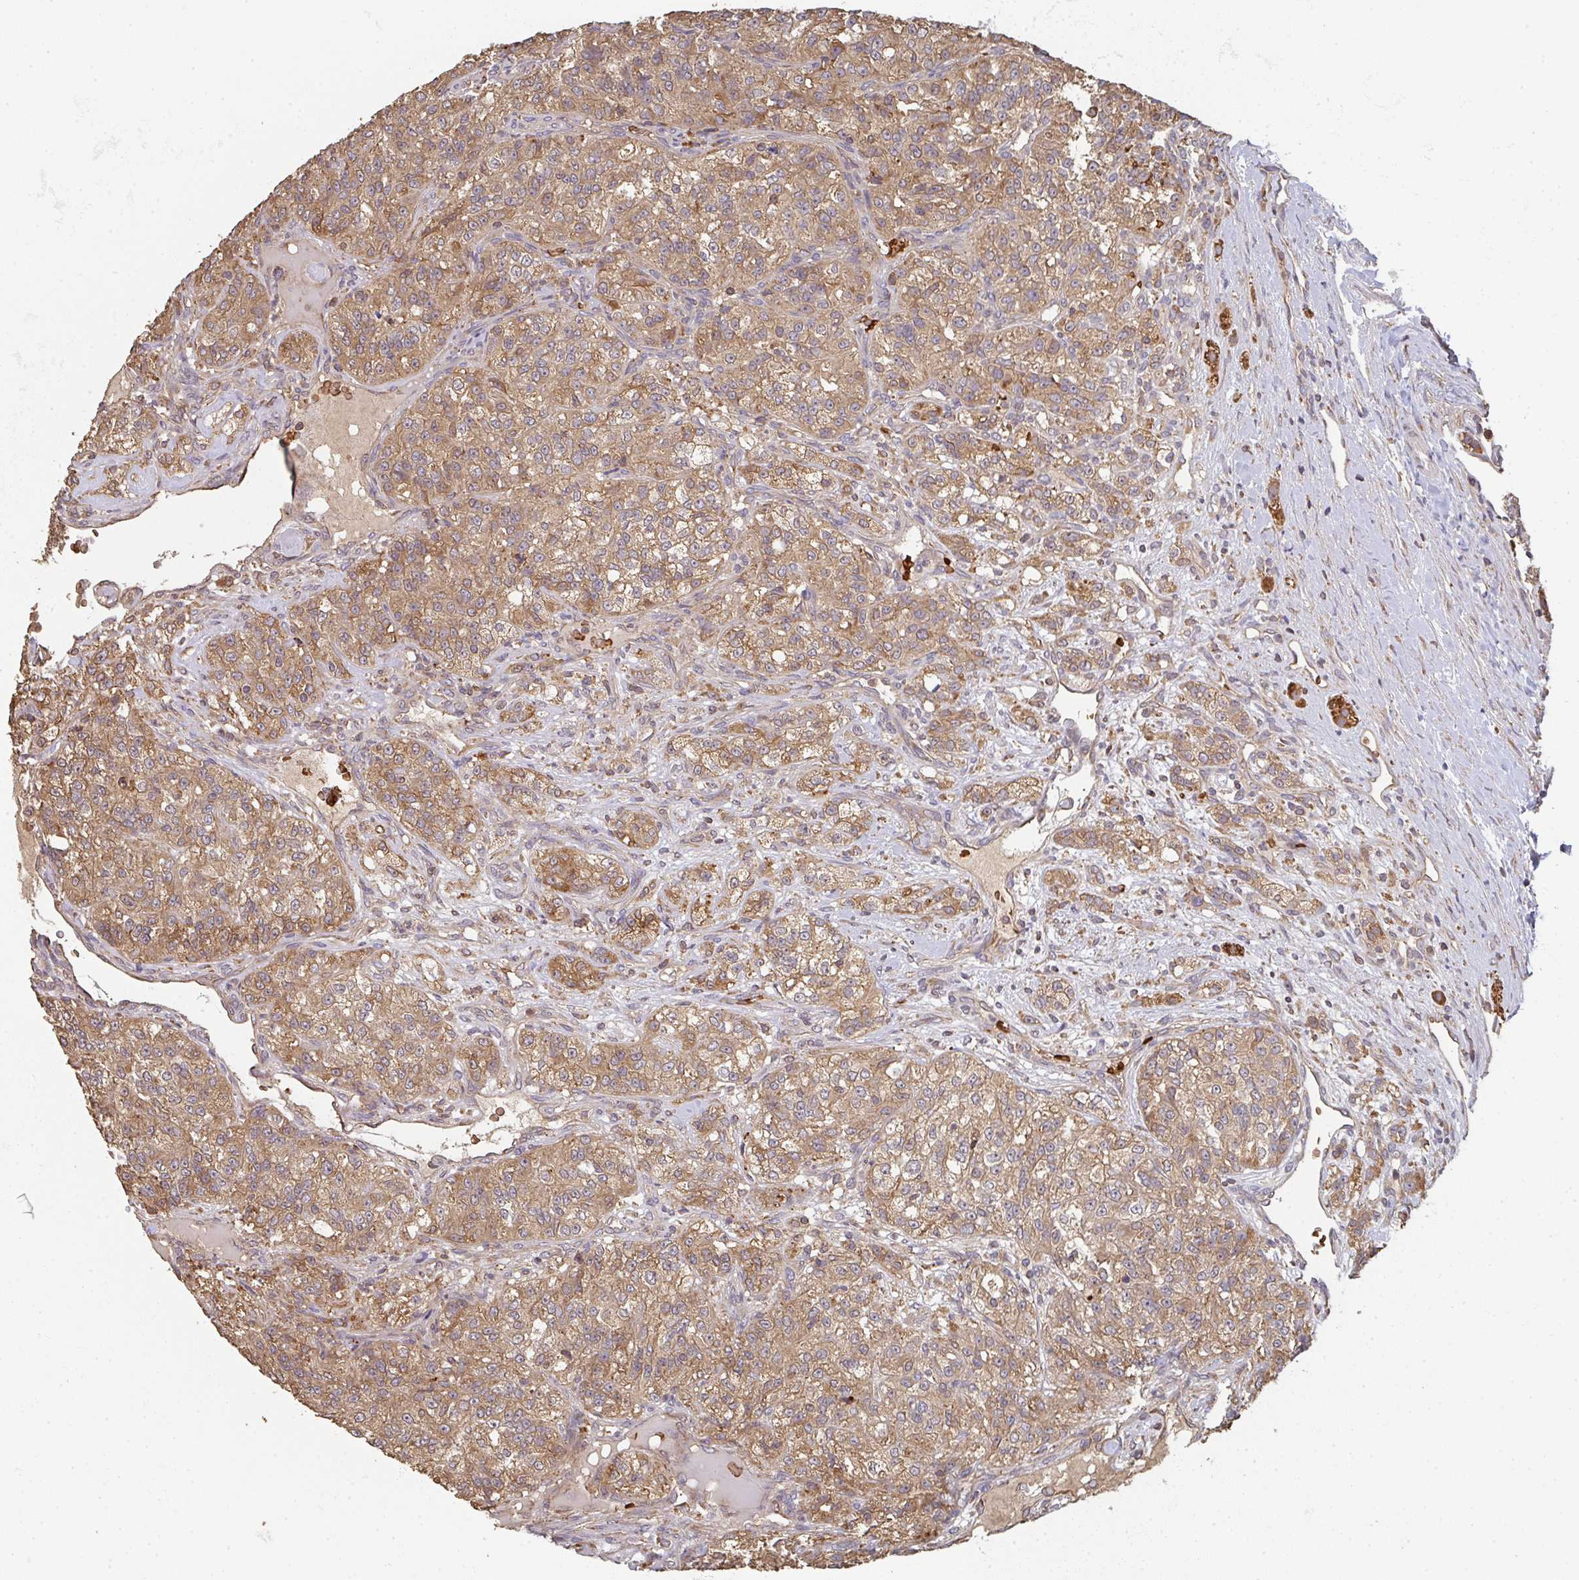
{"staining": {"intensity": "moderate", "quantity": ">75%", "location": "cytoplasmic/membranous"}, "tissue": "renal cancer", "cell_type": "Tumor cells", "image_type": "cancer", "snomed": [{"axis": "morphology", "description": "Adenocarcinoma, NOS"}, {"axis": "topography", "description": "Kidney"}], "caption": "Moderate cytoplasmic/membranous protein expression is seen in approximately >75% of tumor cells in renal cancer (adenocarcinoma).", "gene": "POLG", "patient": {"sex": "female", "age": 63}}